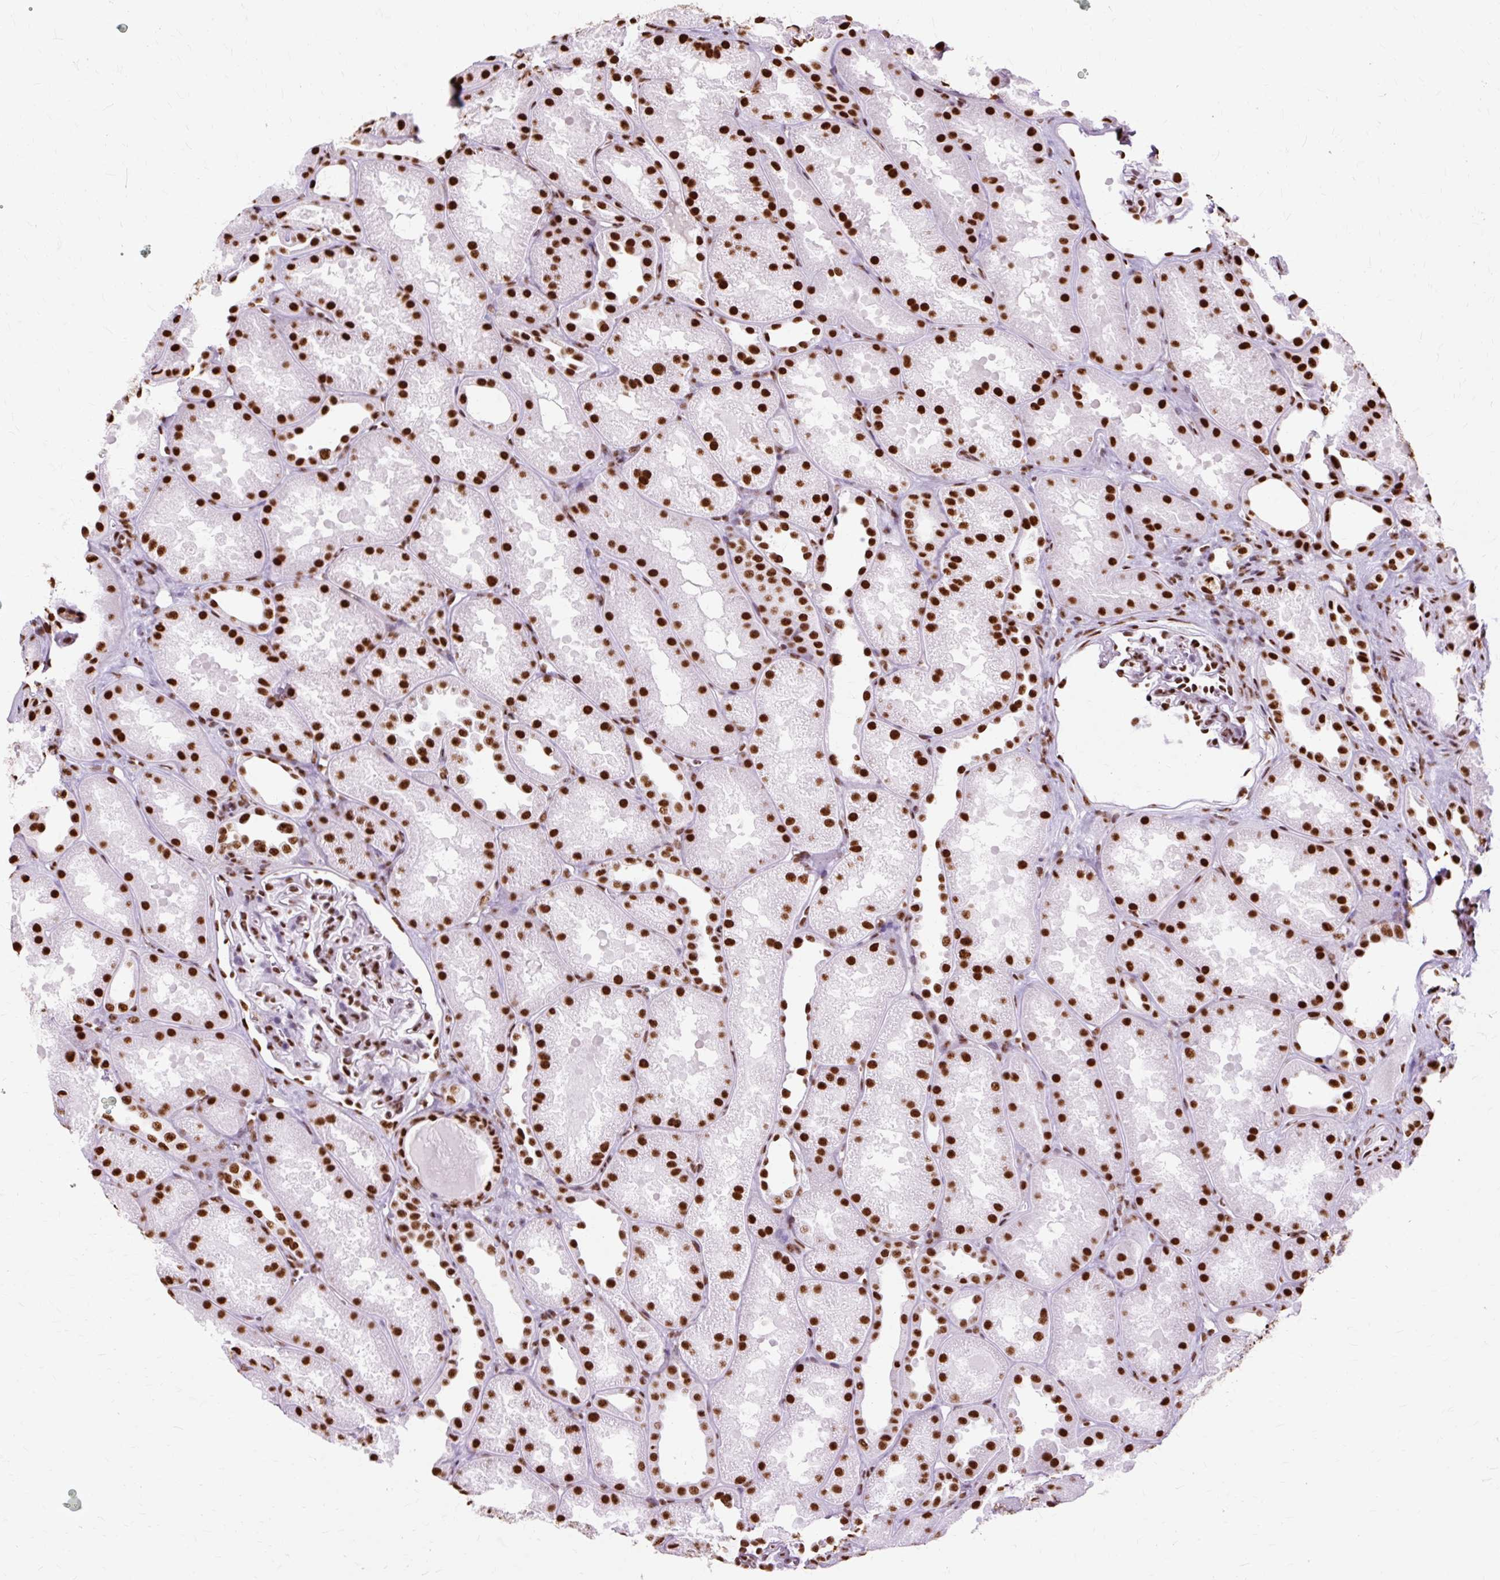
{"staining": {"intensity": "strong", "quantity": "25%-75%", "location": "nuclear"}, "tissue": "kidney", "cell_type": "Cells in glomeruli", "image_type": "normal", "snomed": [{"axis": "morphology", "description": "Normal tissue, NOS"}, {"axis": "topography", "description": "Kidney"}], "caption": "A high amount of strong nuclear staining is appreciated in approximately 25%-75% of cells in glomeruli in normal kidney.", "gene": "XRCC6", "patient": {"sex": "male", "age": 61}}